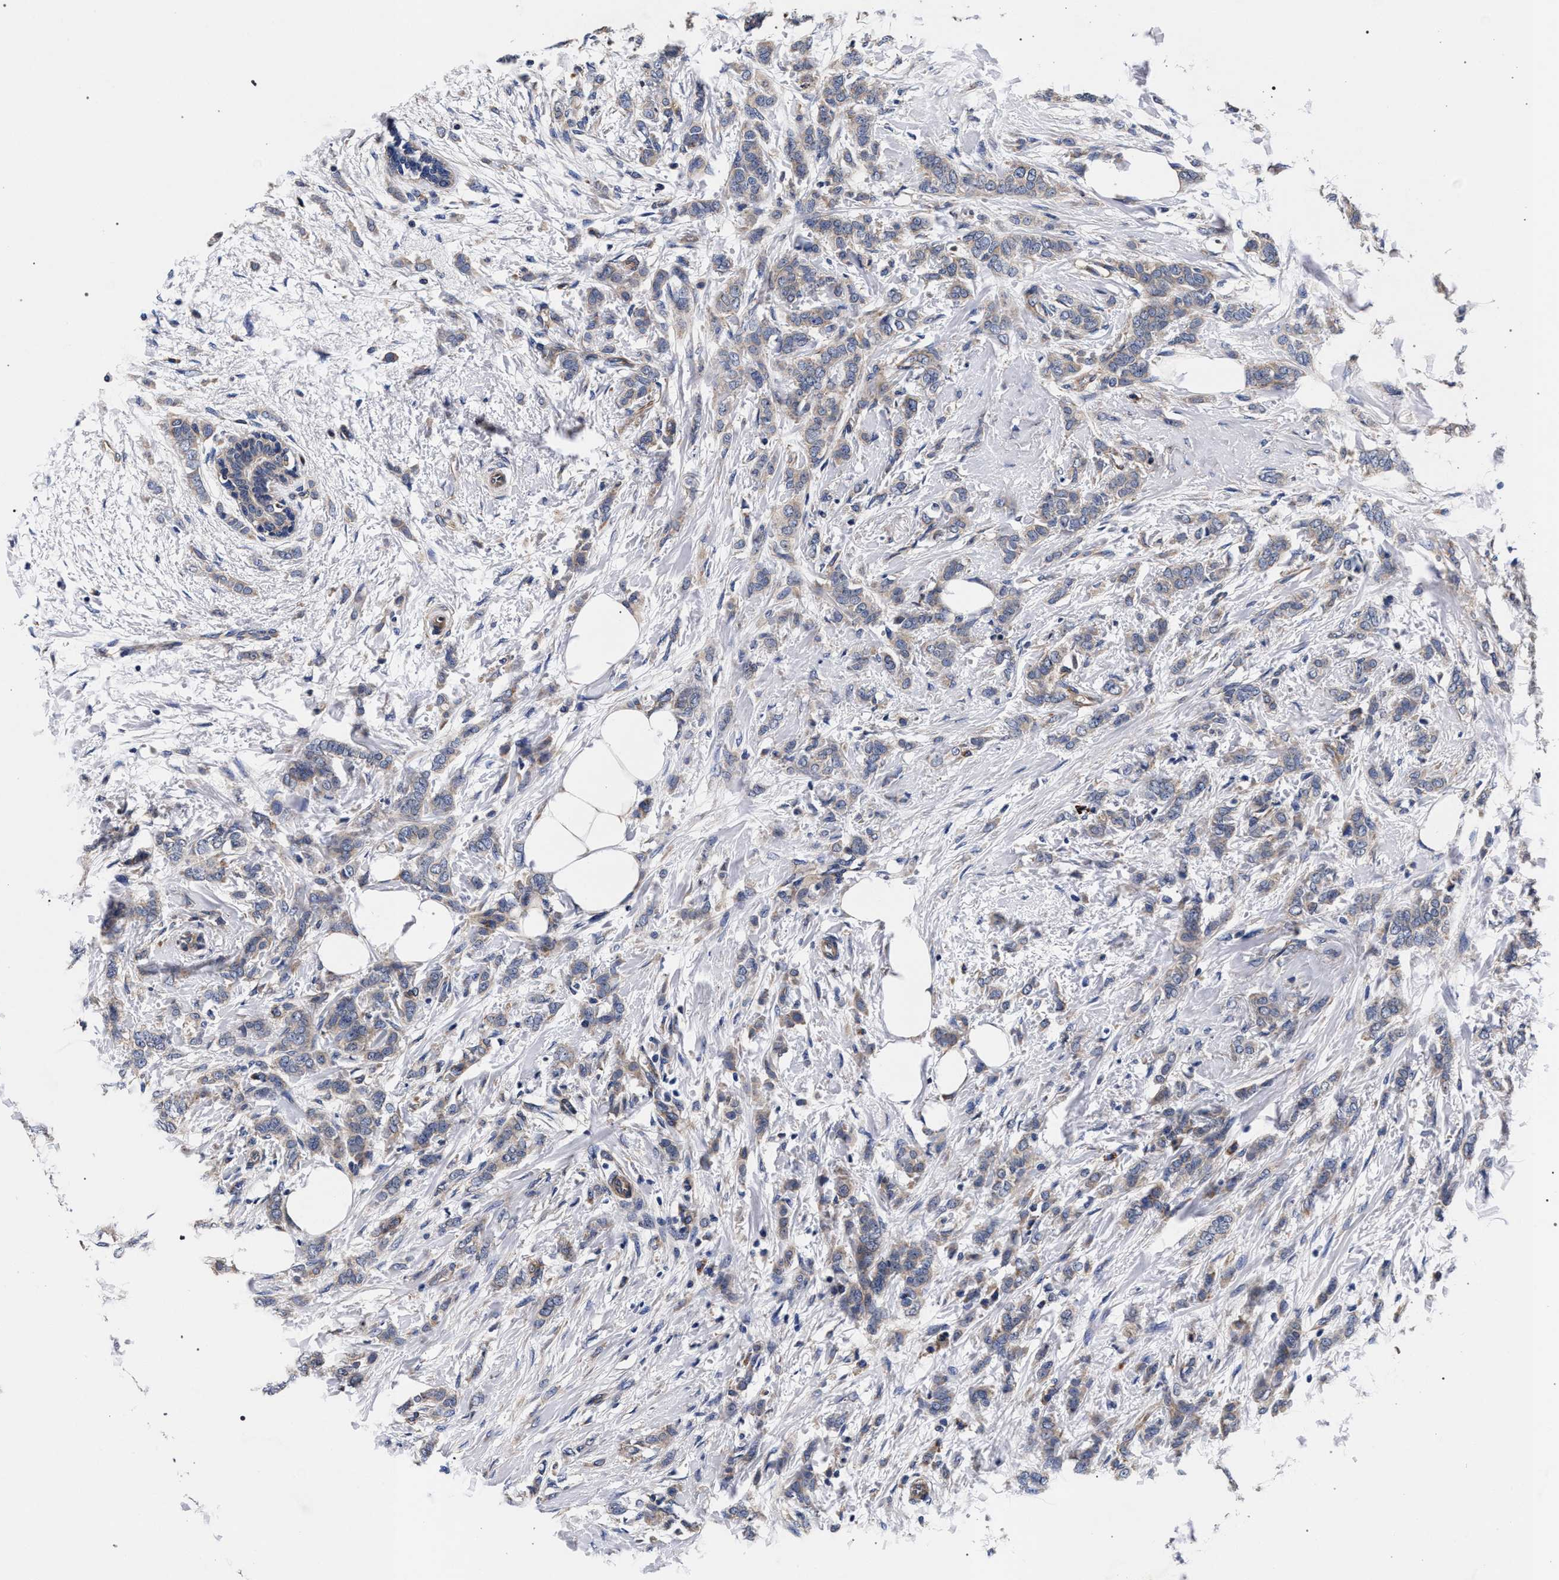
{"staining": {"intensity": "weak", "quantity": "<25%", "location": "cytoplasmic/membranous"}, "tissue": "breast cancer", "cell_type": "Tumor cells", "image_type": "cancer", "snomed": [{"axis": "morphology", "description": "Lobular carcinoma, in situ"}, {"axis": "morphology", "description": "Lobular carcinoma"}, {"axis": "topography", "description": "Breast"}], "caption": "Tumor cells are negative for protein expression in human breast lobular carcinoma in situ.", "gene": "CFAP95", "patient": {"sex": "female", "age": 41}}